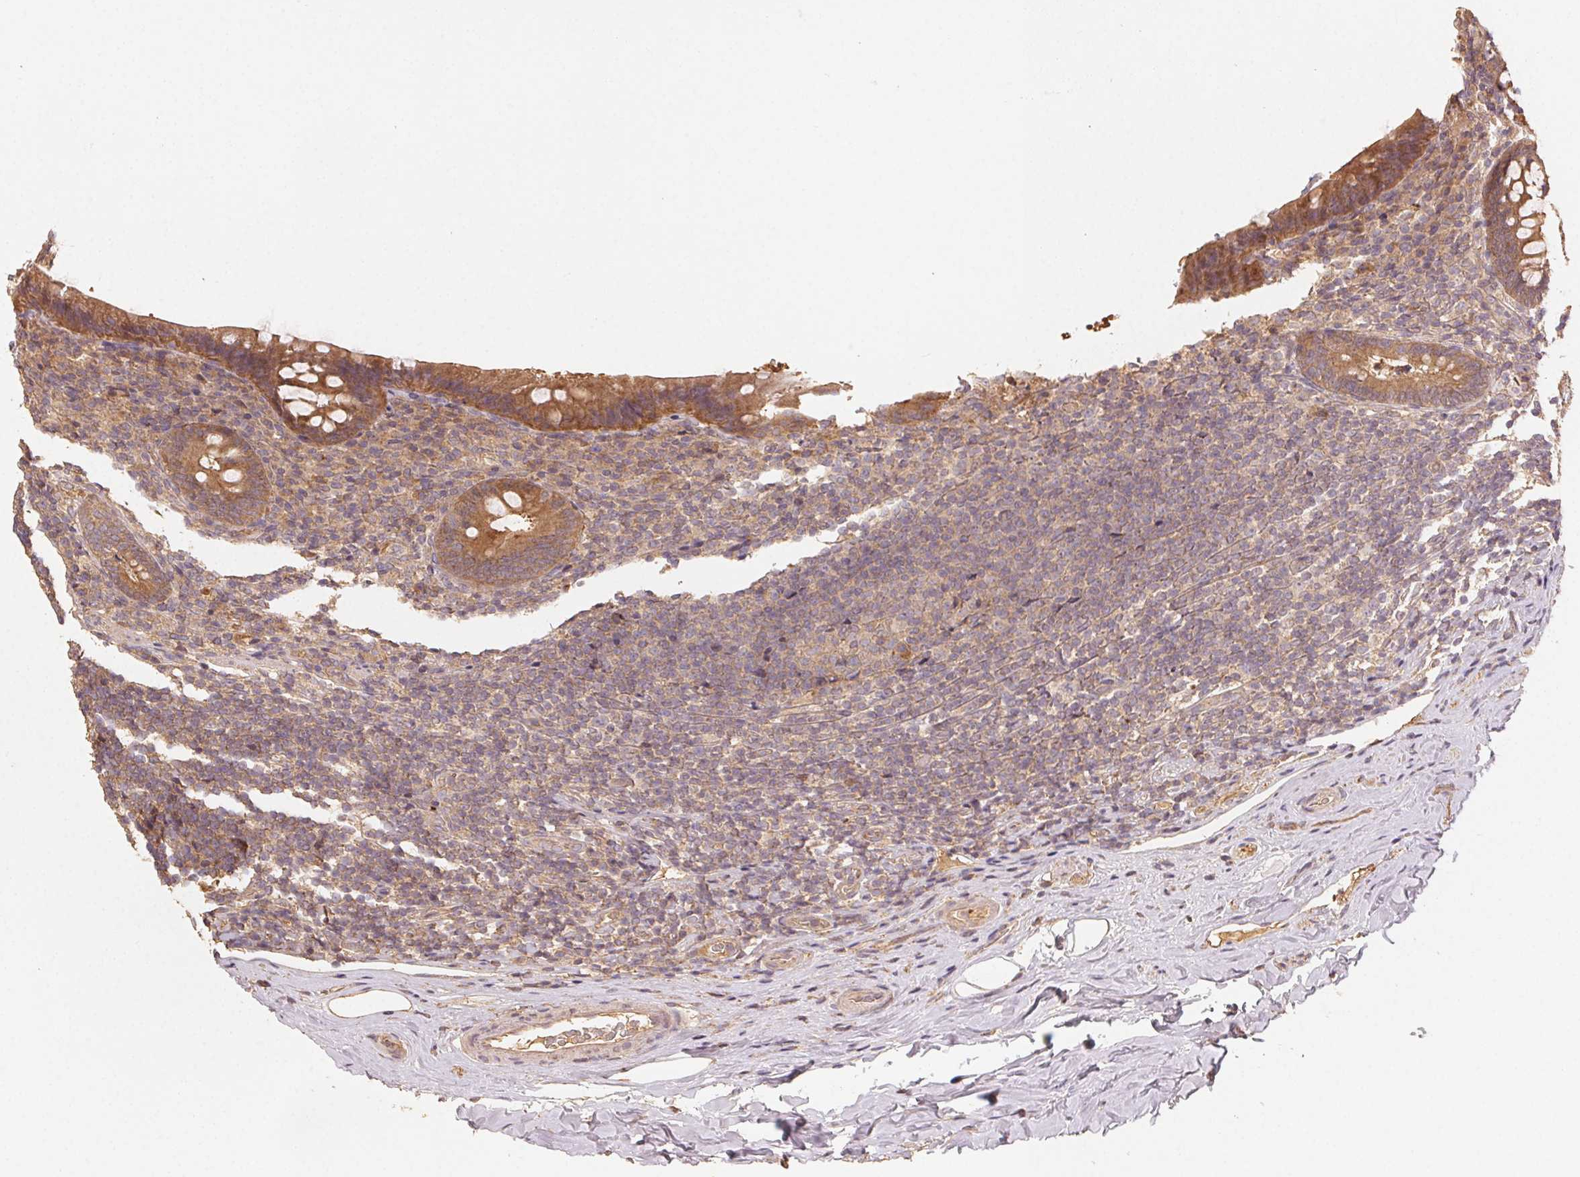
{"staining": {"intensity": "moderate", "quantity": ">75%", "location": "cytoplasmic/membranous"}, "tissue": "appendix", "cell_type": "Glandular cells", "image_type": "normal", "snomed": [{"axis": "morphology", "description": "Normal tissue, NOS"}, {"axis": "topography", "description": "Appendix"}], "caption": "Immunohistochemical staining of normal human appendix displays medium levels of moderate cytoplasmic/membranous expression in about >75% of glandular cells.", "gene": "RALA", "patient": {"sex": "male", "age": 47}}